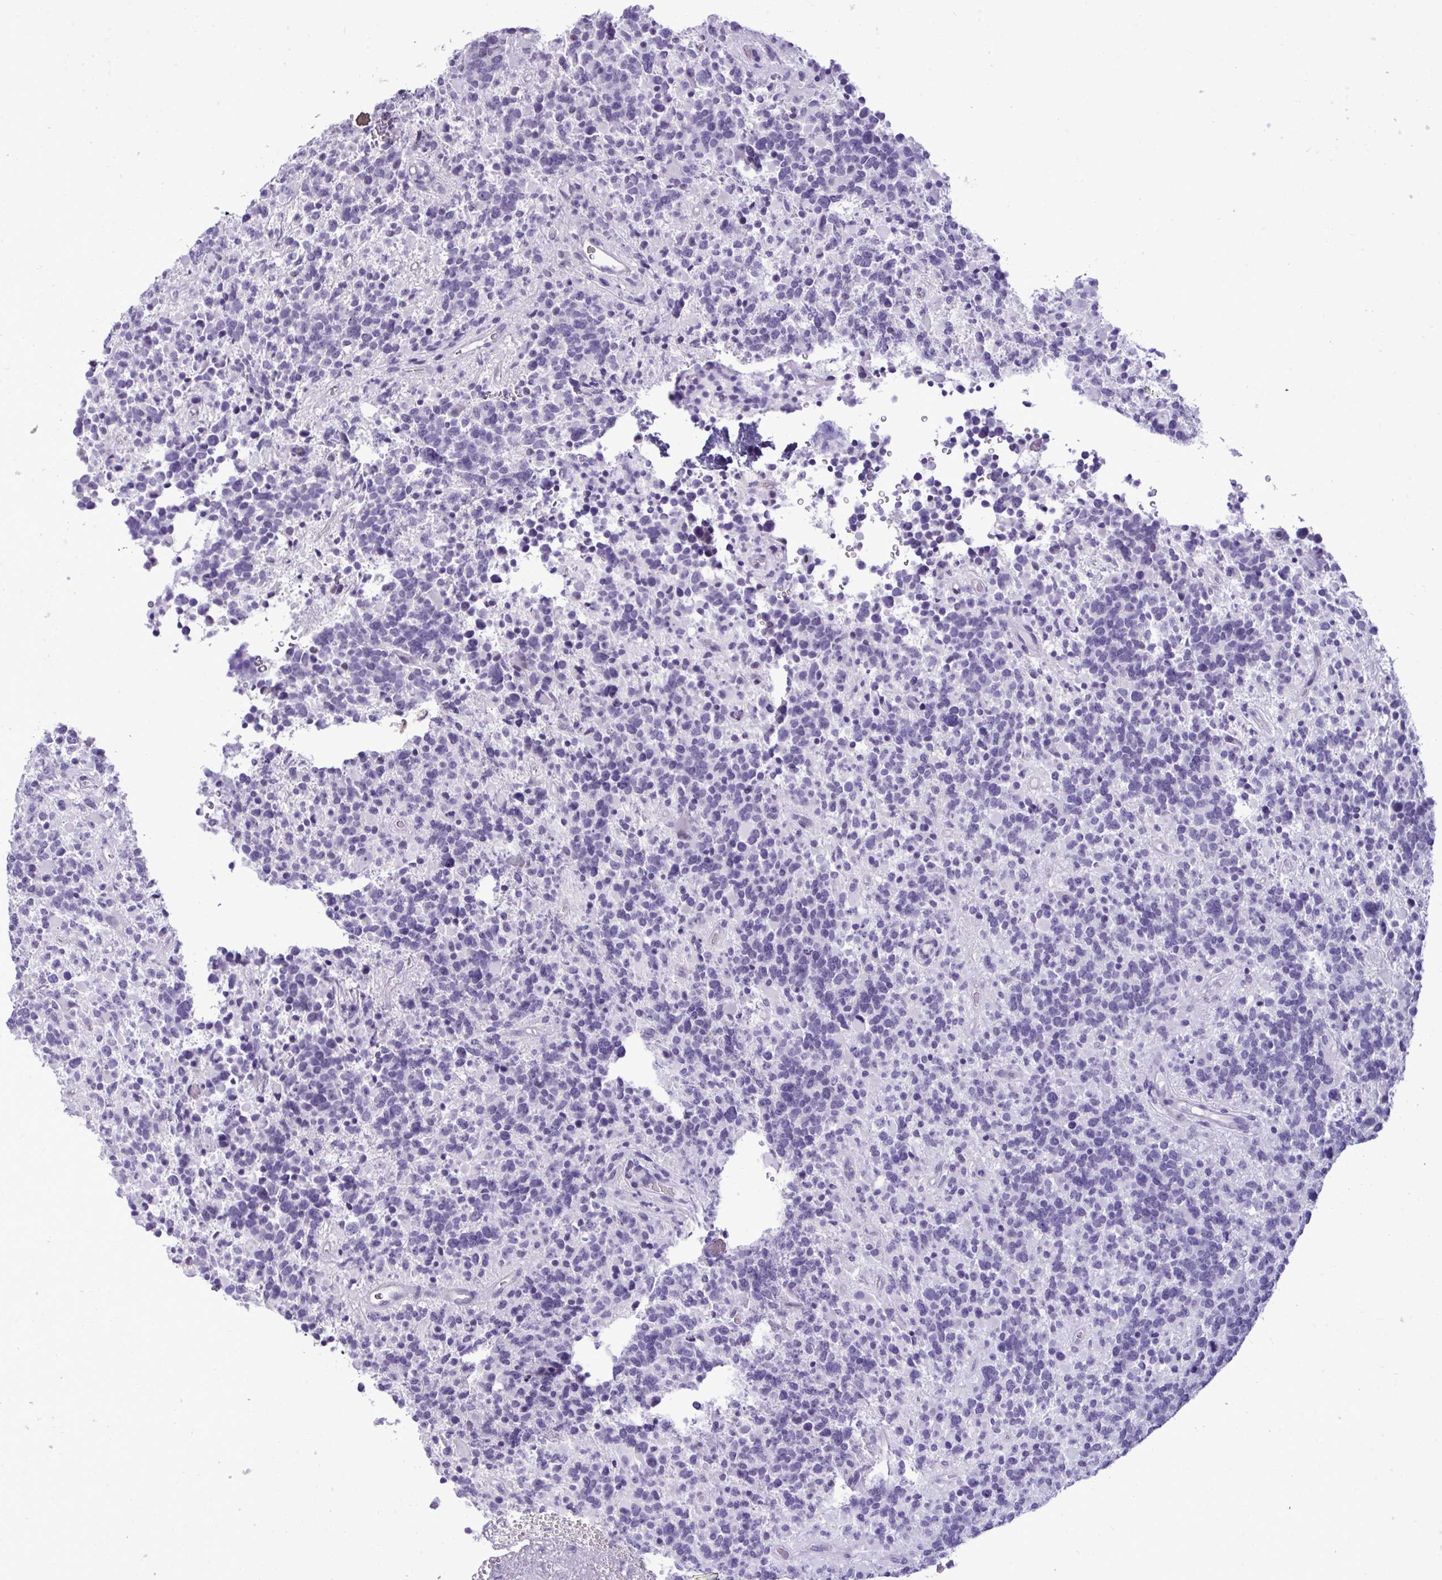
{"staining": {"intensity": "negative", "quantity": "none", "location": "none"}, "tissue": "glioma", "cell_type": "Tumor cells", "image_type": "cancer", "snomed": [{"axis": "morphology", "description": "Glioma, malignant, High grade"}, {"axis": "topography", "description": "Brain"}], "caption": "Immunohistochemistry (IHC) histopathology image of glioma stained for a protein (brown), which displays no staining in tumor cells. Brightfield microscopy of immunohistochemistry (IHC) stained with DAB (3,3'-diaminobenzidine) (brown) and hematoxylin (blue), captured at high magnification.", "gene": "PRM2", "patient": {"sex": "female", "age": 40}}